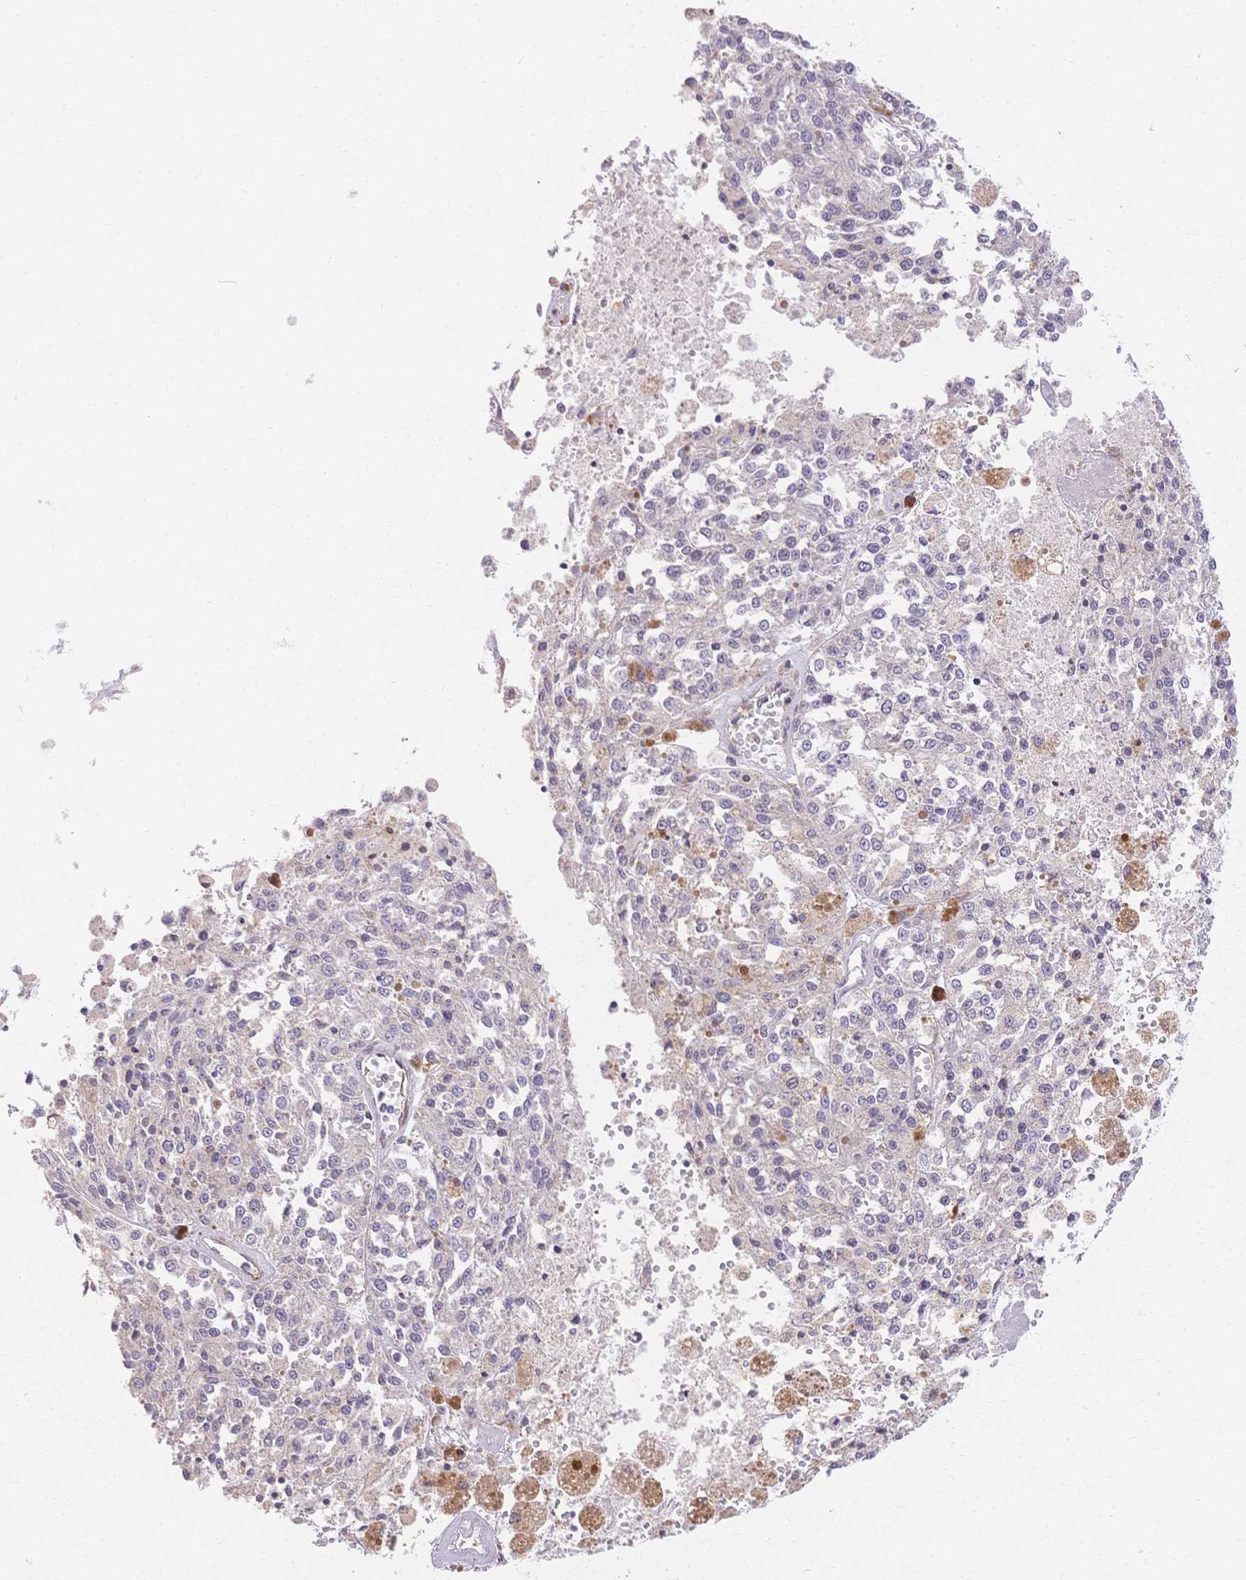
{"staining": {"intensity": "negative", "quantity": "none", "location": "none"}, "tissue": "melanoma", "cell_type": "Tumor cells", "image_type": "cancer", "snomed": [{"axis": "morphology", "description": "Malignant melanoma, Metastatic site"}, {"axis": "topography", "description": "Lymph node"}], "caption": "Image shows no protein staining in tumor cells of malignant melanoma (metastatic site) tissue.", "gene": "HS3ST5", "patient": {"sex": "female", "age": 64}}